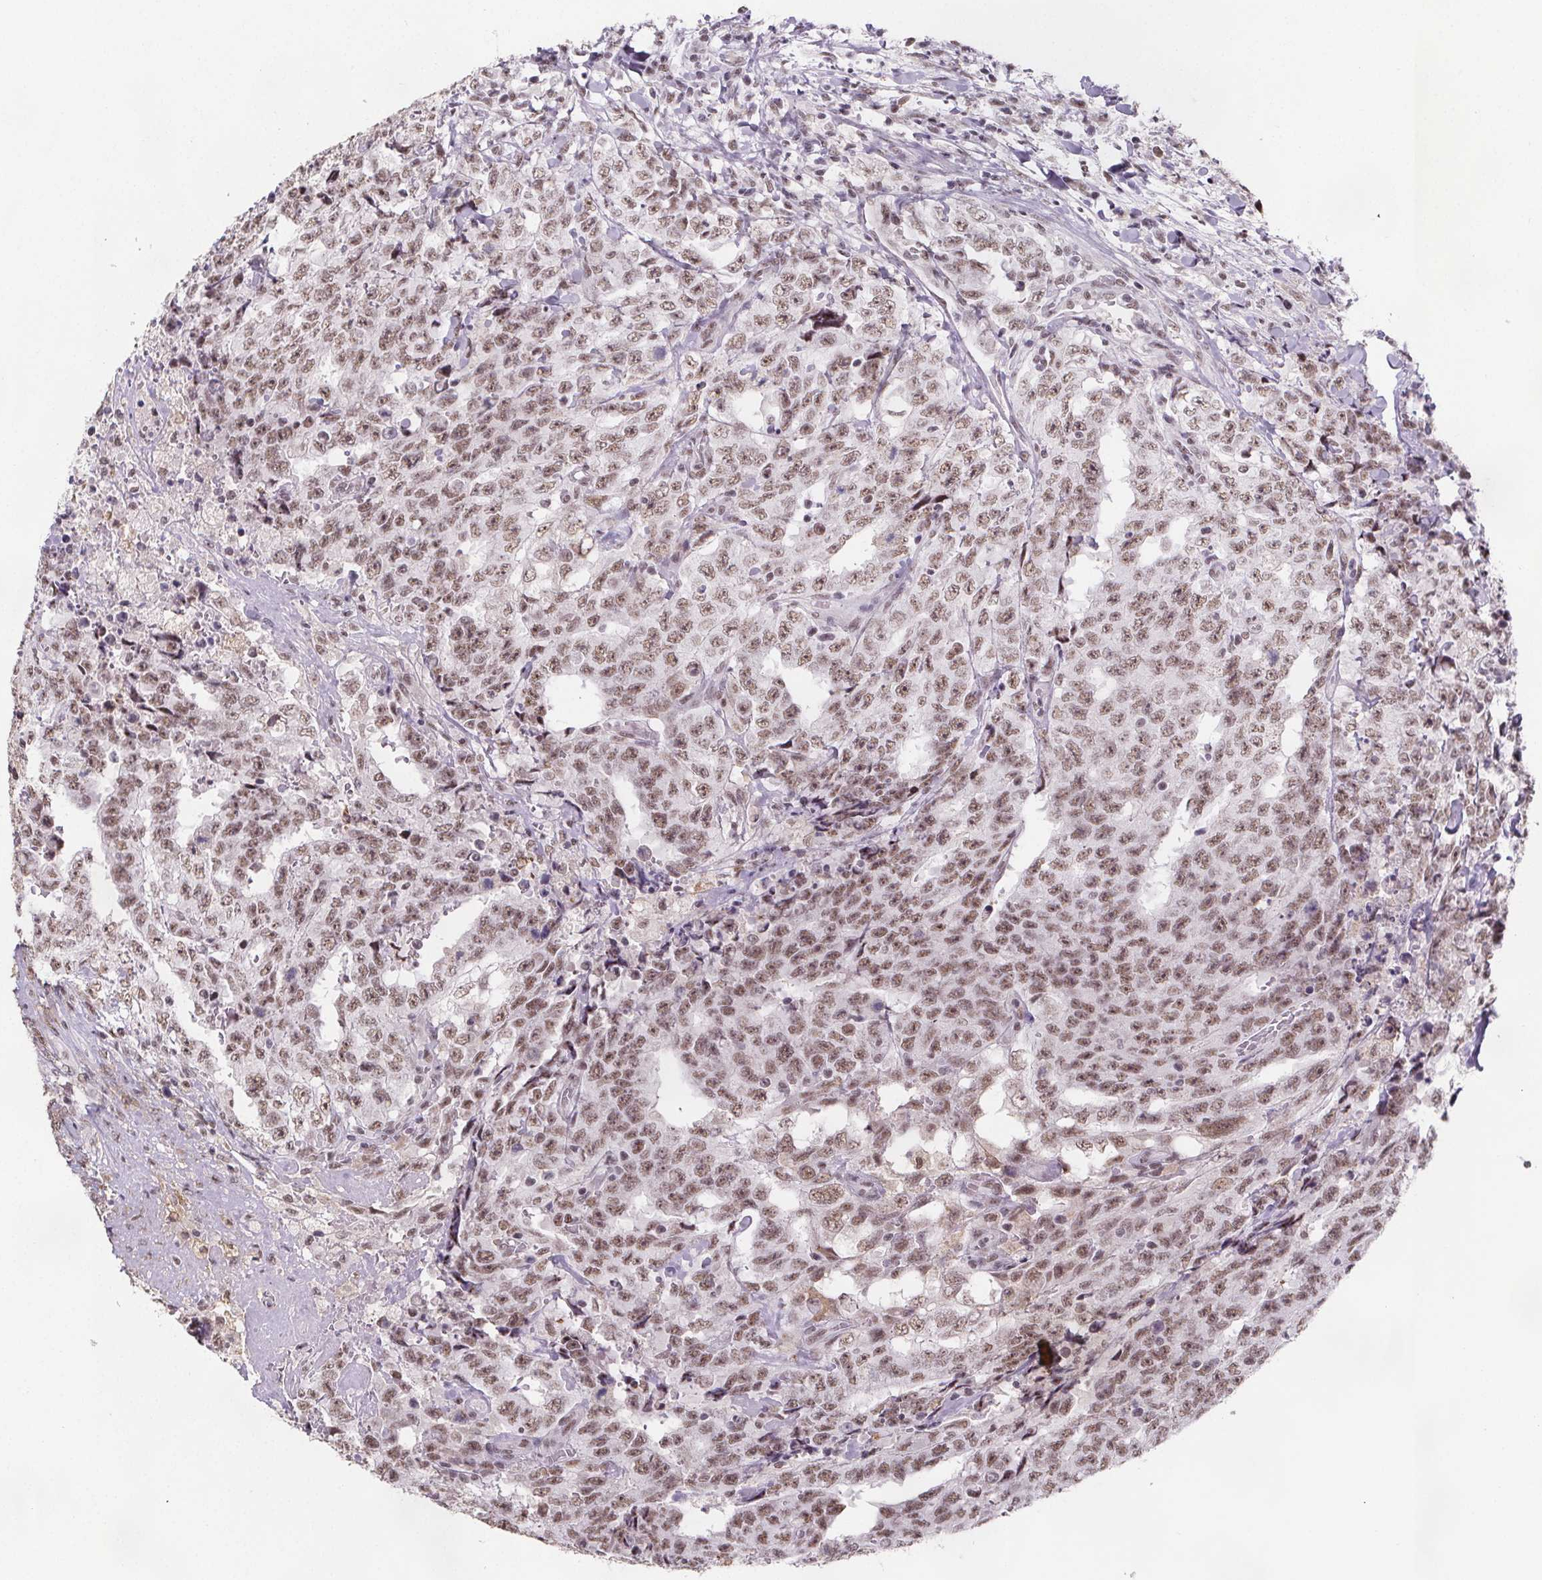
{"staining": {"intensity": "moderate", "quantity": ">75%", "location": "nuclear"}, "tissue": "testis cancer", "cell_type": "Tumor cells", "image_type": "cancer", "snomed": [{"axis": "morphology", "description": "Carcinoma, Embryonal, NOS"}, {"axis": "topography", "description": "Testis"}], "caption": "Protein expression by immunohistochemistry (IHC) shows moderate nuclear staining in approximately >75% of tumor cells in testis cancer (embryonal carcinoma). (DAB (3,3'-diaminobenzidine) = brown stain, brightfield microscopy at high magnification).", "gene": "ZNF572", "patient": {"sex": "male", "age": 24}}